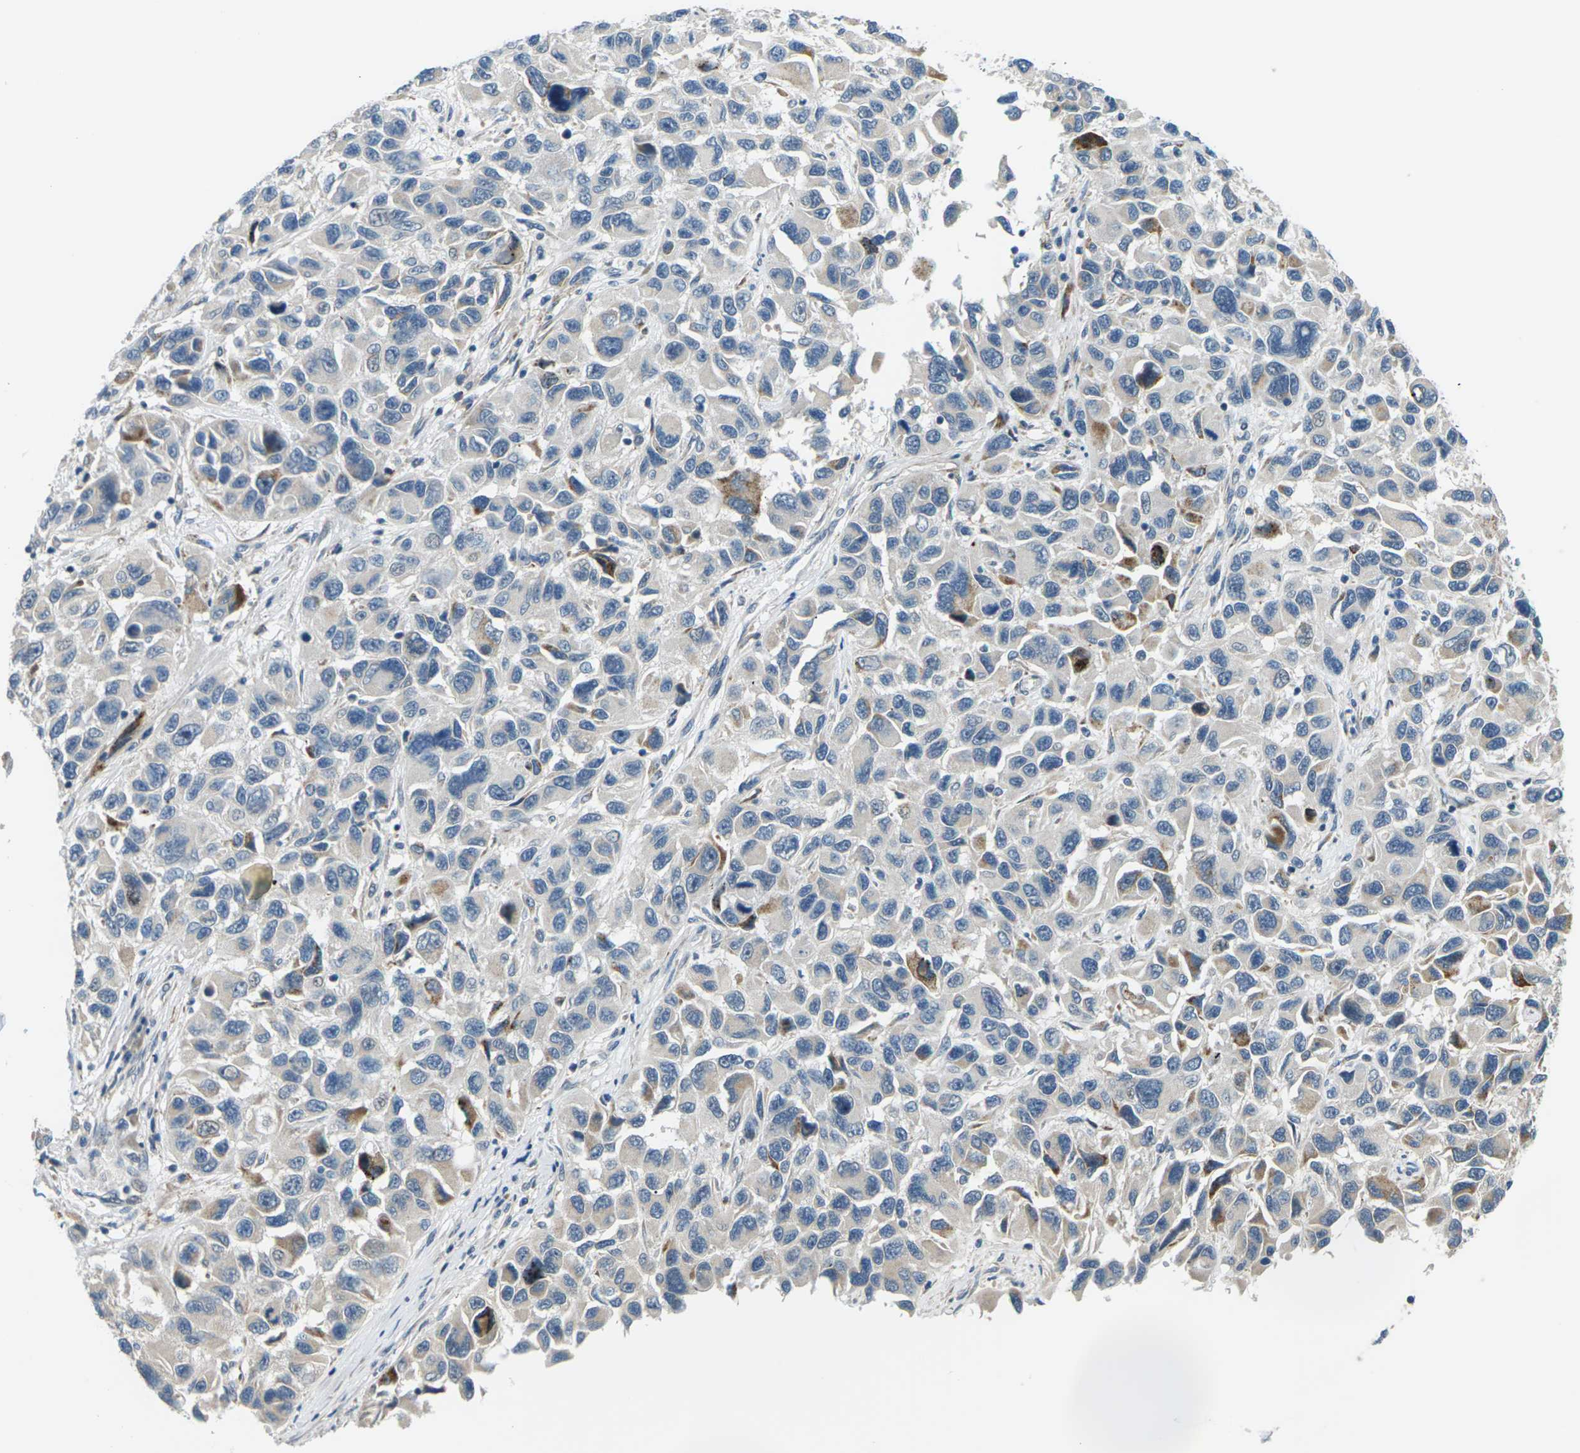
{"staining": {"intensity": "moderate", "quantity": "25%-75%", "location": "cytoplasmic/membranous"}, "tissue": "melanoma", "cell_type": "Tumor cells", "image_type": "cancer", "snomed": [{"axis": "morphology", "description": "Malignant melanoma, NOS"}, {"axis": "topography", "description": "Skin"}], "caption": "Melanoma stained with IHC exhibits moderate cytoplasmic/membranous expression in approximately 25%-75% of tumor cells.", "gene": "SLC13A3", "patient": {"sex": "male", "age": 53}}